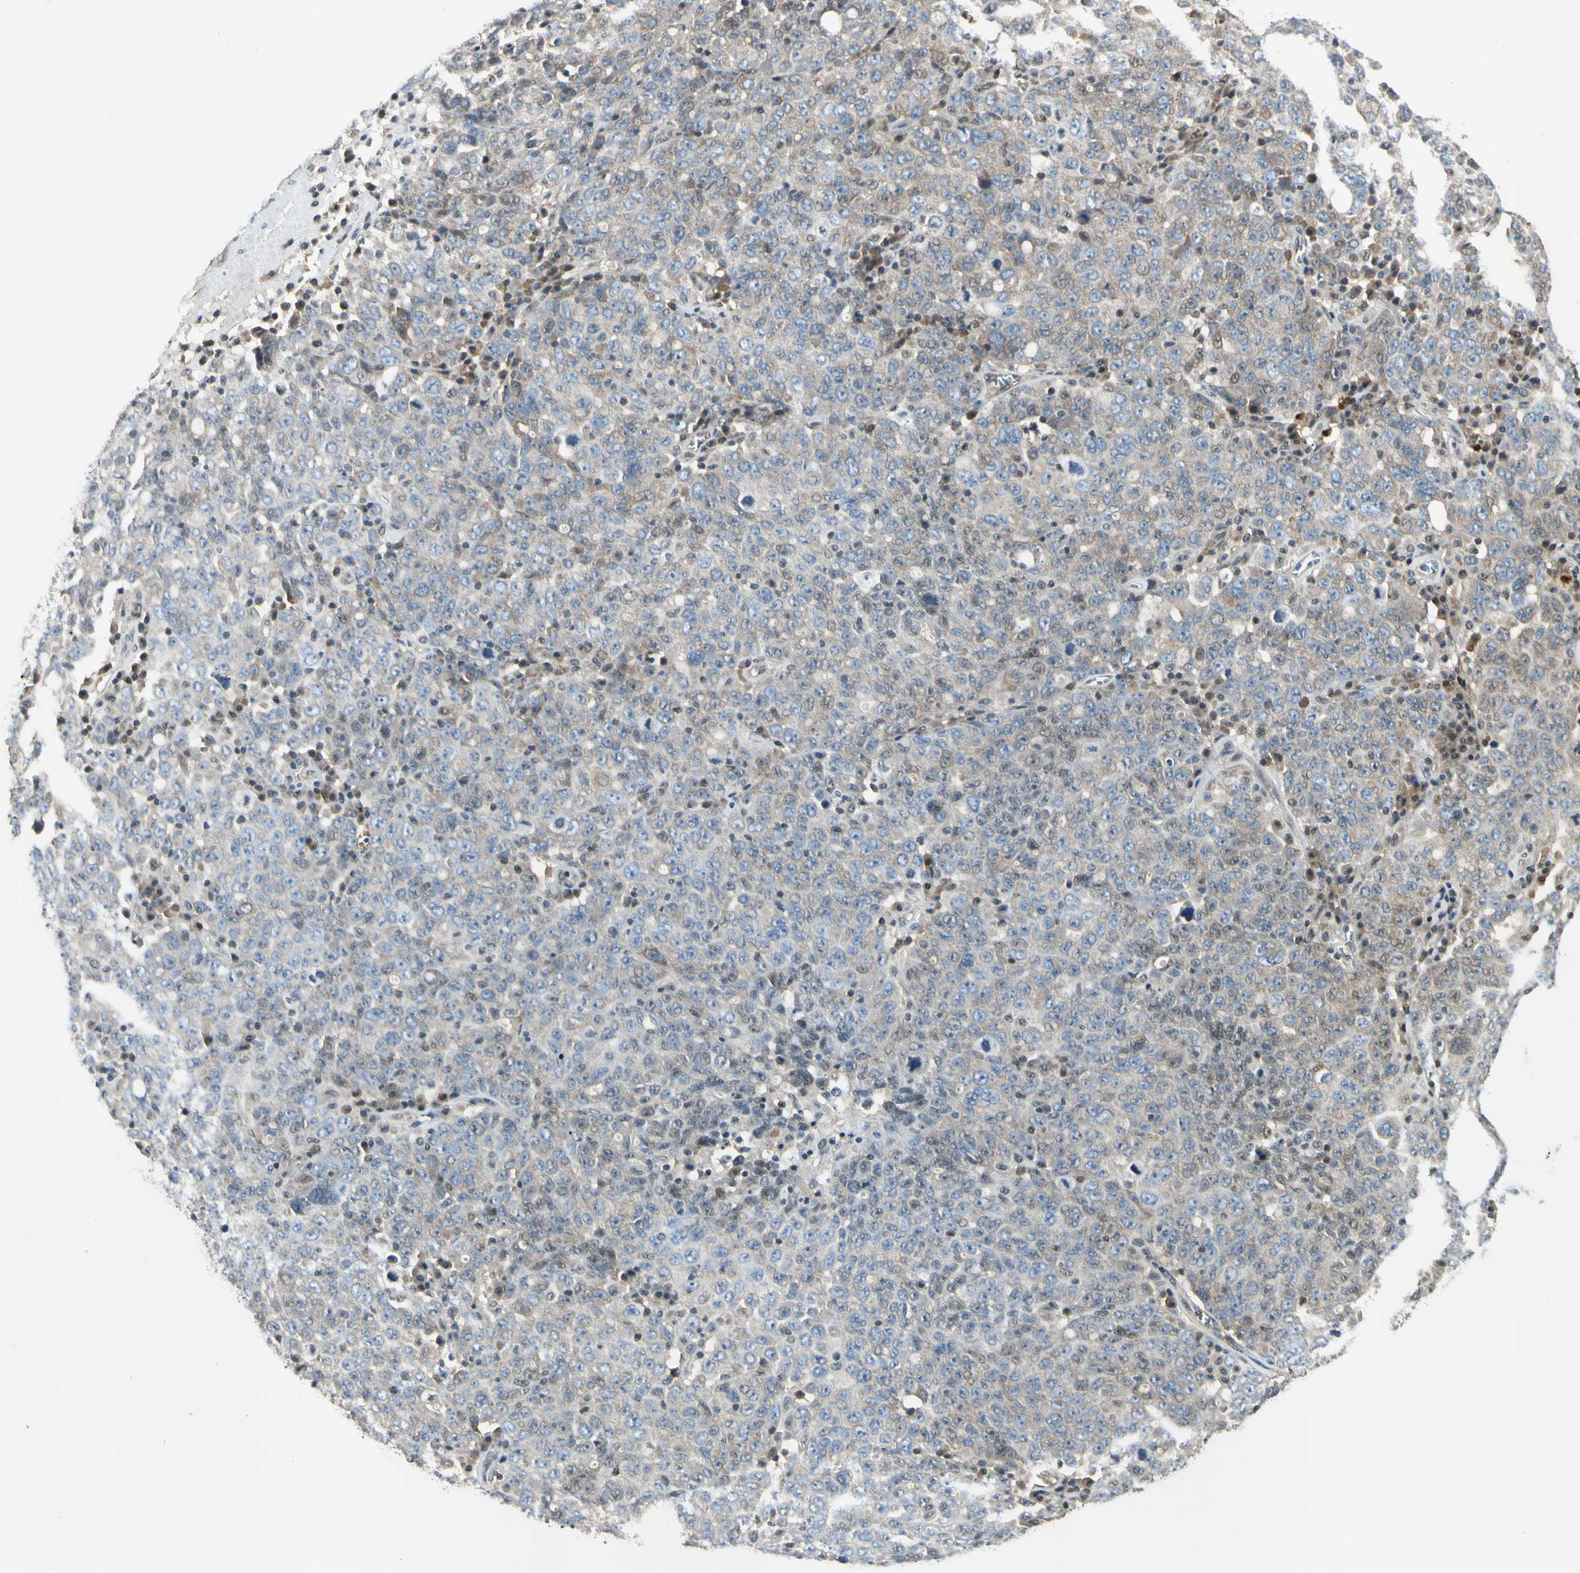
{"staining": {"intensity": "weak", "quantity": ">75%", "location": "cytoplasmic/membranous"}, "tissue": "ovarian cancer", "cell_type": "Tumor cells", "image_type": "cancer", "snomed": [{"axis": "morphology", "description": "Carcinoma, endometroid"}, {"axis": "topography", "description": "Ovary"}], "caption": "This micrograph demonstrates ovarian cancer stained with immunohistochemistry (IHC) to label a protein in brown. The cytoplasmic/membranous of tumor cells show weak positivity for the protein. Nuclei are counter-stained blue.", "gene": "PSMD5", "patient": {"sex": "female", "age": 62}}